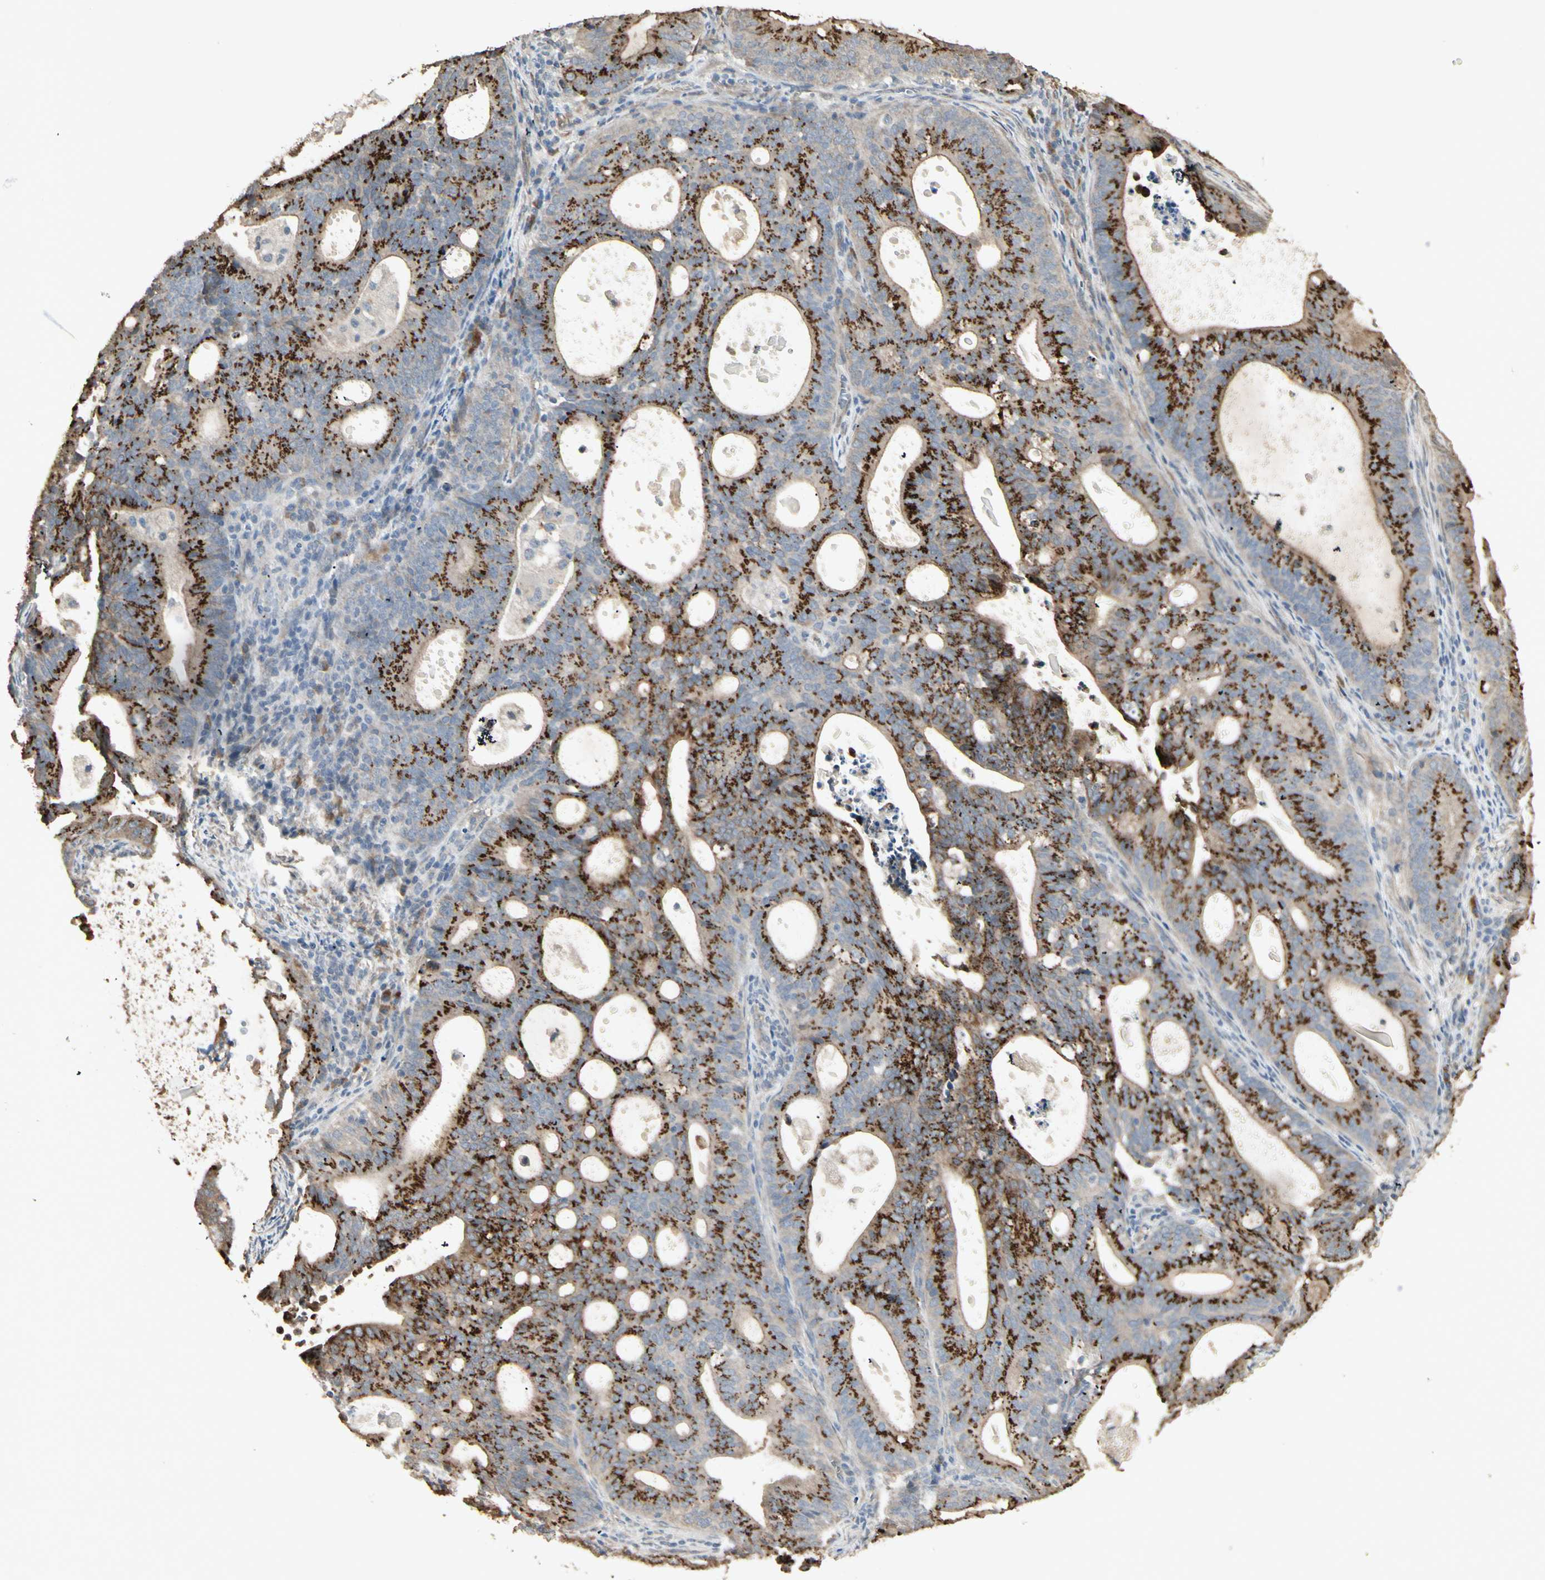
{"staining": {"intensity": "strong", "quantity": ">75%", "location": "cytoplasmic/membranous"}, "tissue": "endometrial cancer", "cell_type": "Tumor cells", "image_type": "cancer", "snomed": [{"axis": "morphology", "description": "Adenocarcinoma, NOS"}, {"axis": "topography", "description": "Uterus"}], "caption": "Endometrial adenocarcinoma stained with DAB immunohistochemistry demonstrates high levels of strong cytoplasmic/membranous staining in about >75% of tumor cells.", "gene": "GALNT3", "patient": {"sex": "female", "age": 83}}